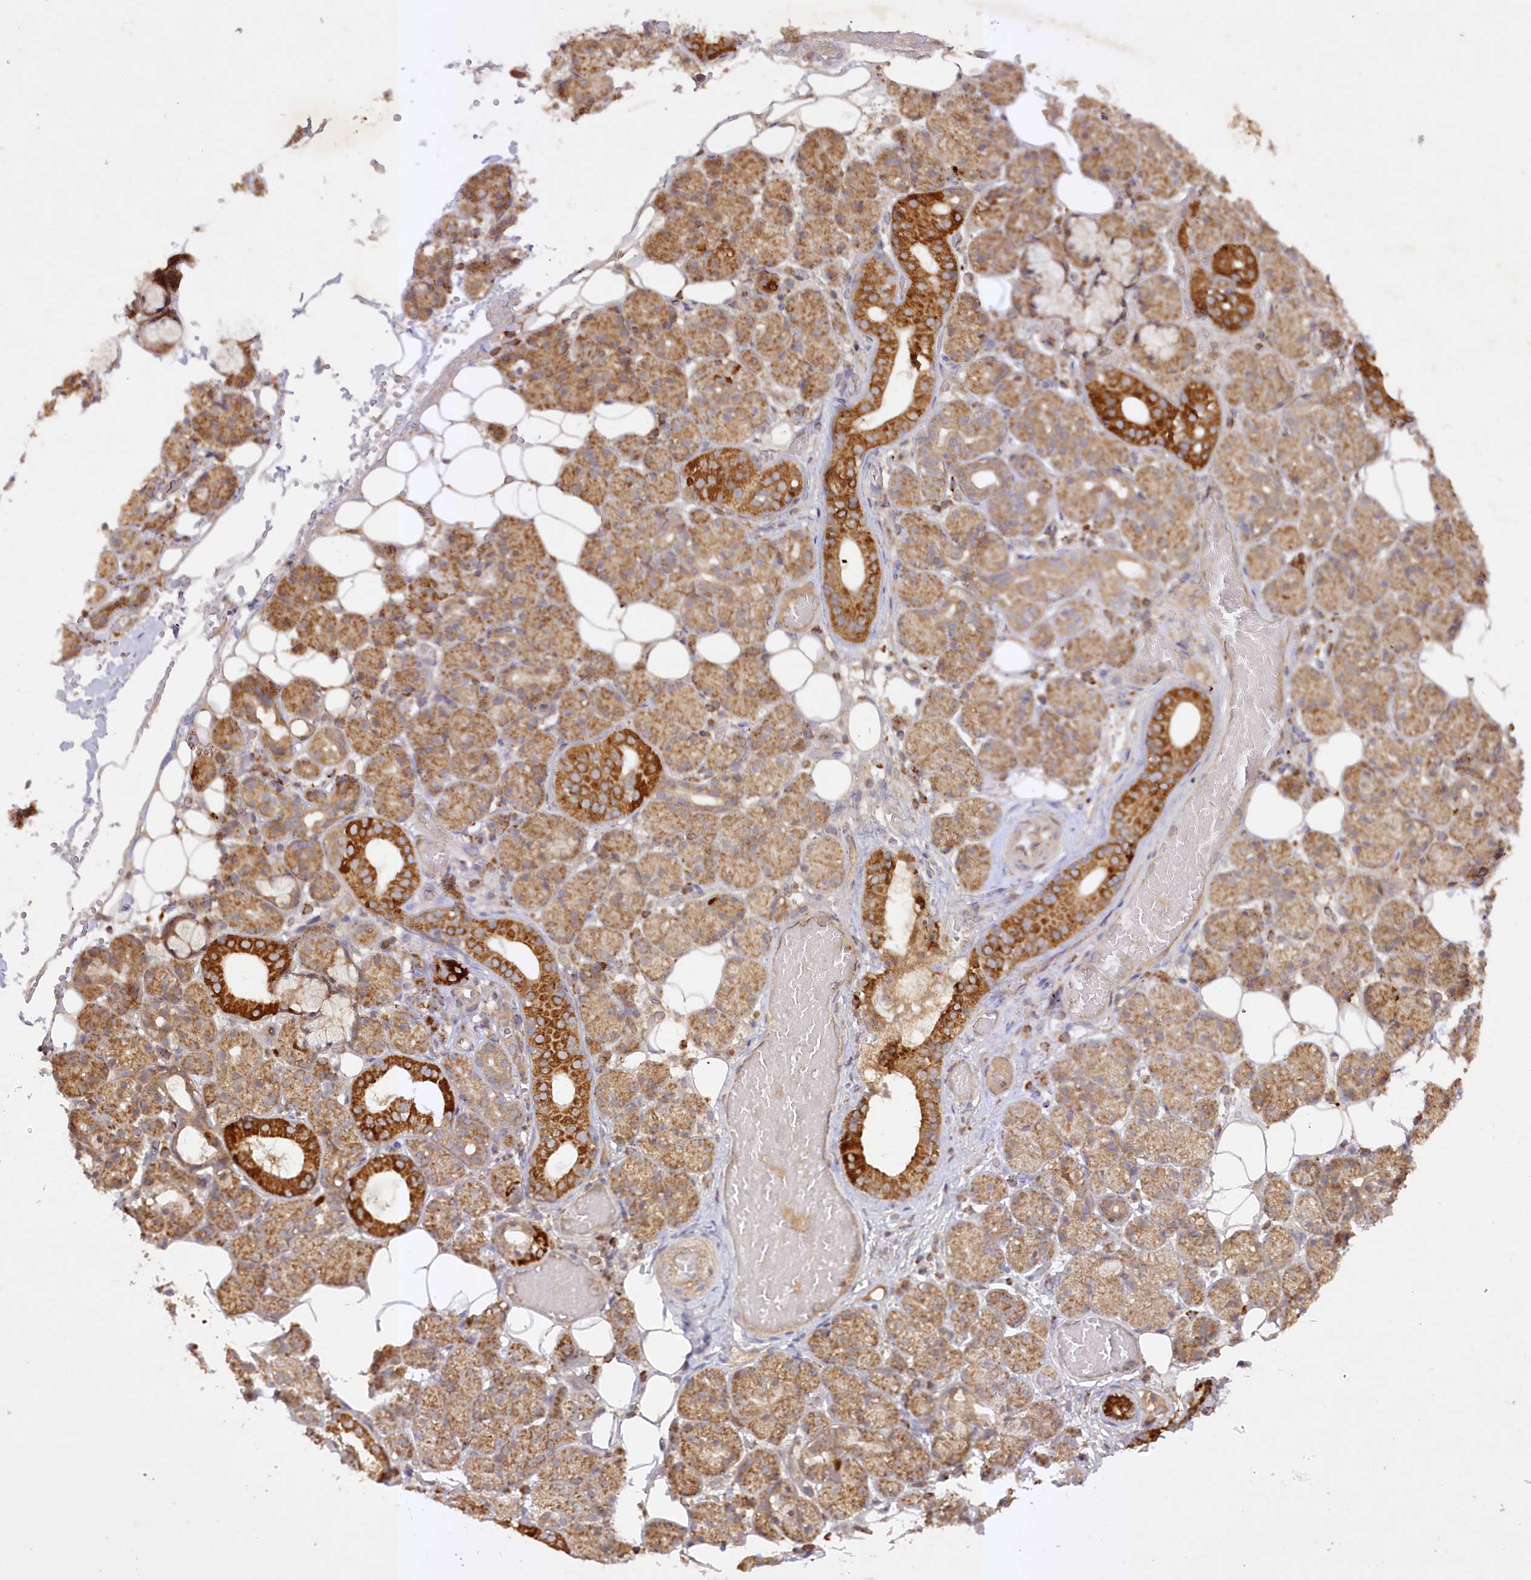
{"staining": {"intensity": "strong", "quantity": "25%-75%", "location": "cytoplasmic/membranous"}, "tissue": "salivary gland", "cell_type": "Glandular cells", "image_type": "normal", "snomed": [{"axis": "morphology", "description": "Normal tissue, NOS"}, {"axis": "topography", "description": "Salivary gland"}], "caption": "Immunohistochemistry micrograph of benign salivary gland: salivary gland stained using IHC displays high levels of strong protein expression localized specifically in the cytoplasmic/membranous of glandular cells, appearing as a cytoplasmic/membranous brown color.", "gene": "TRAF3IP1", "patient": {"sex": "male", "age": 63}}